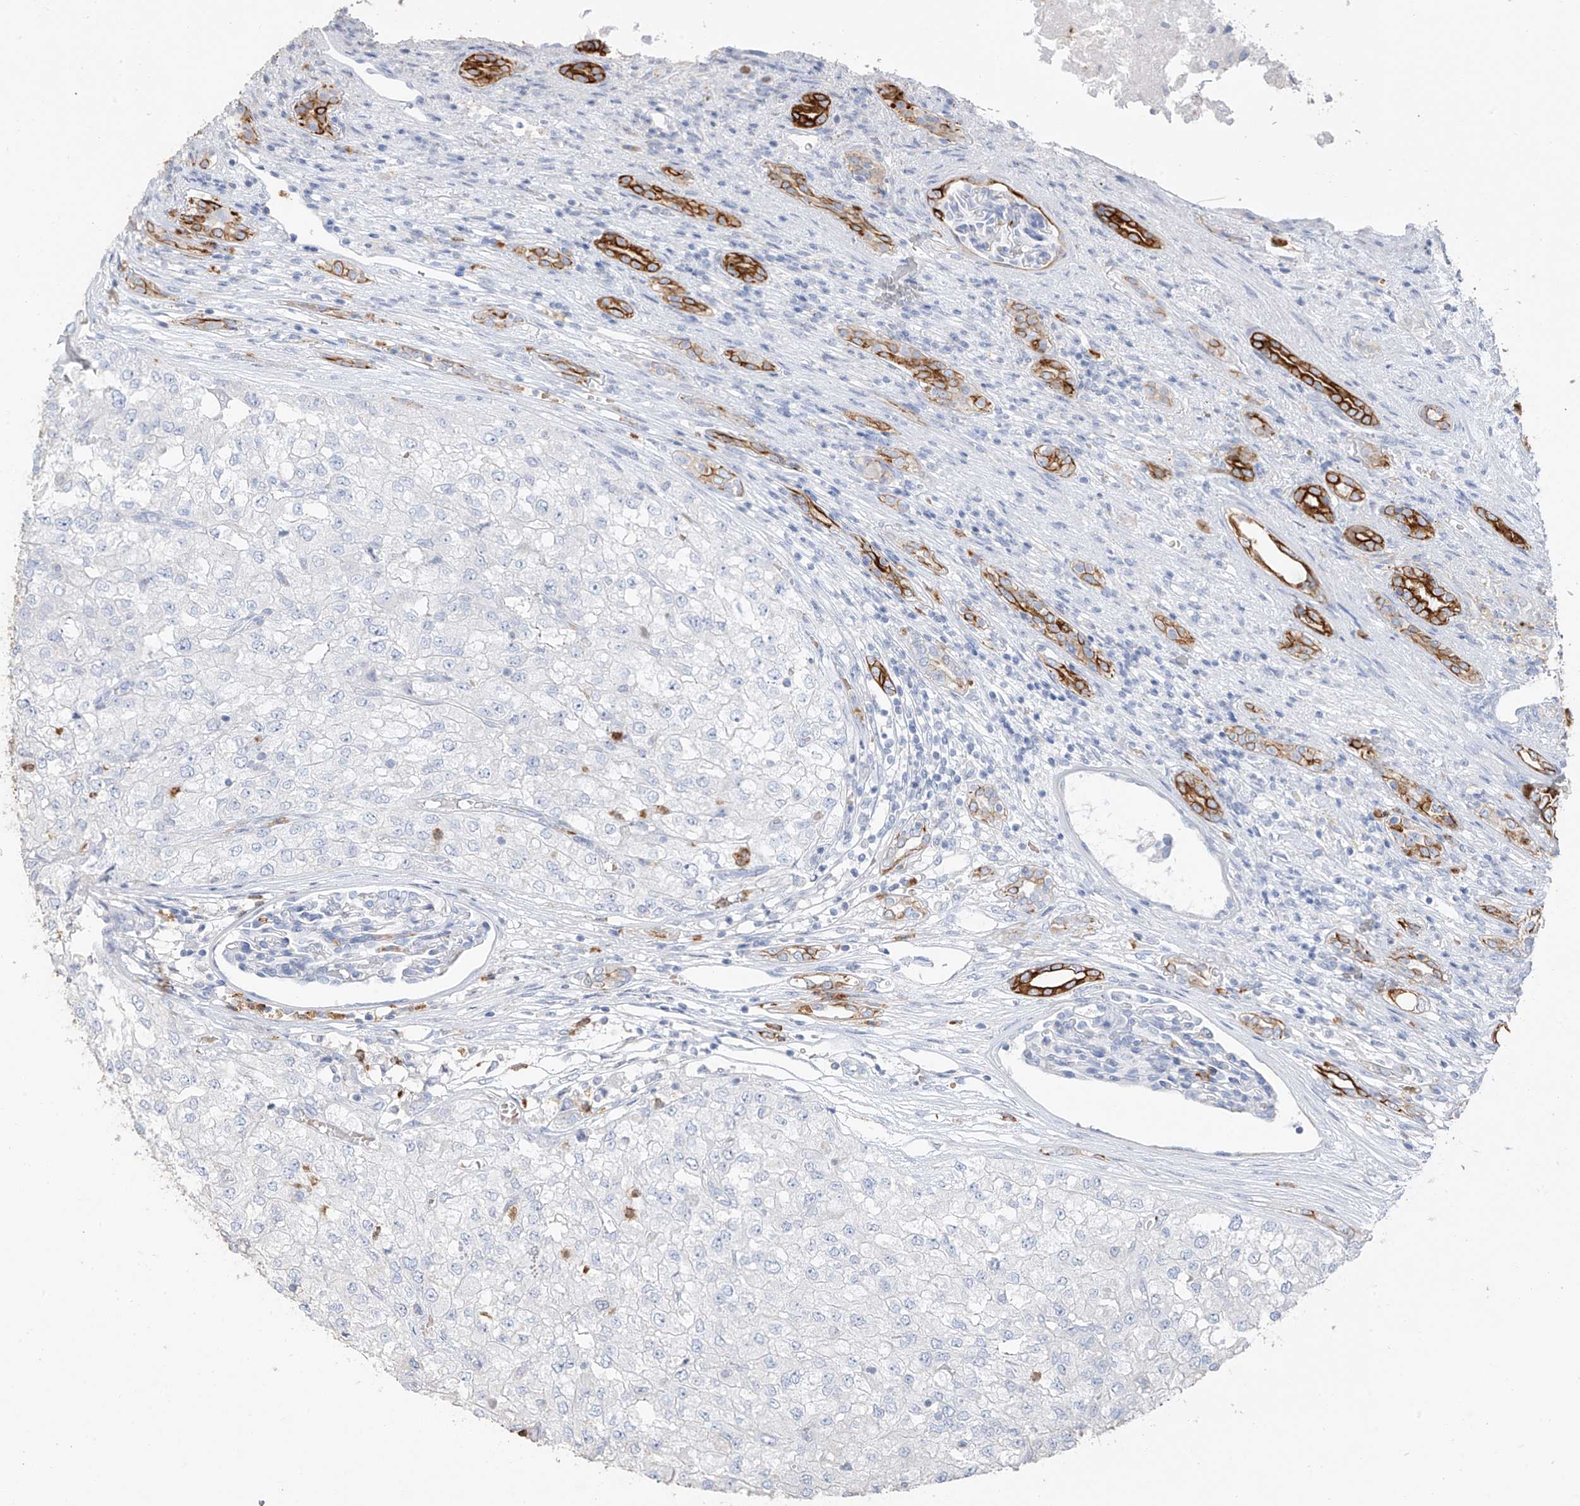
{"staining": {"intensity": "negative", "quantity": "none", "location": "none"}, "tissue": "renal cancer", "cell_type": "Tumor cells", "image_type": "cancer", "snomed": [{"axis": "morphology", "description": "Adenocarcinoma, NOS"}, {"axis": "topography", "description": "Kidney"}], "caption": "Tumor cells show no significant protein expression in renal adenocarcinoma.", "gene": "PAFAH1B3", "patient": {"sex": "female", "age": 54}}